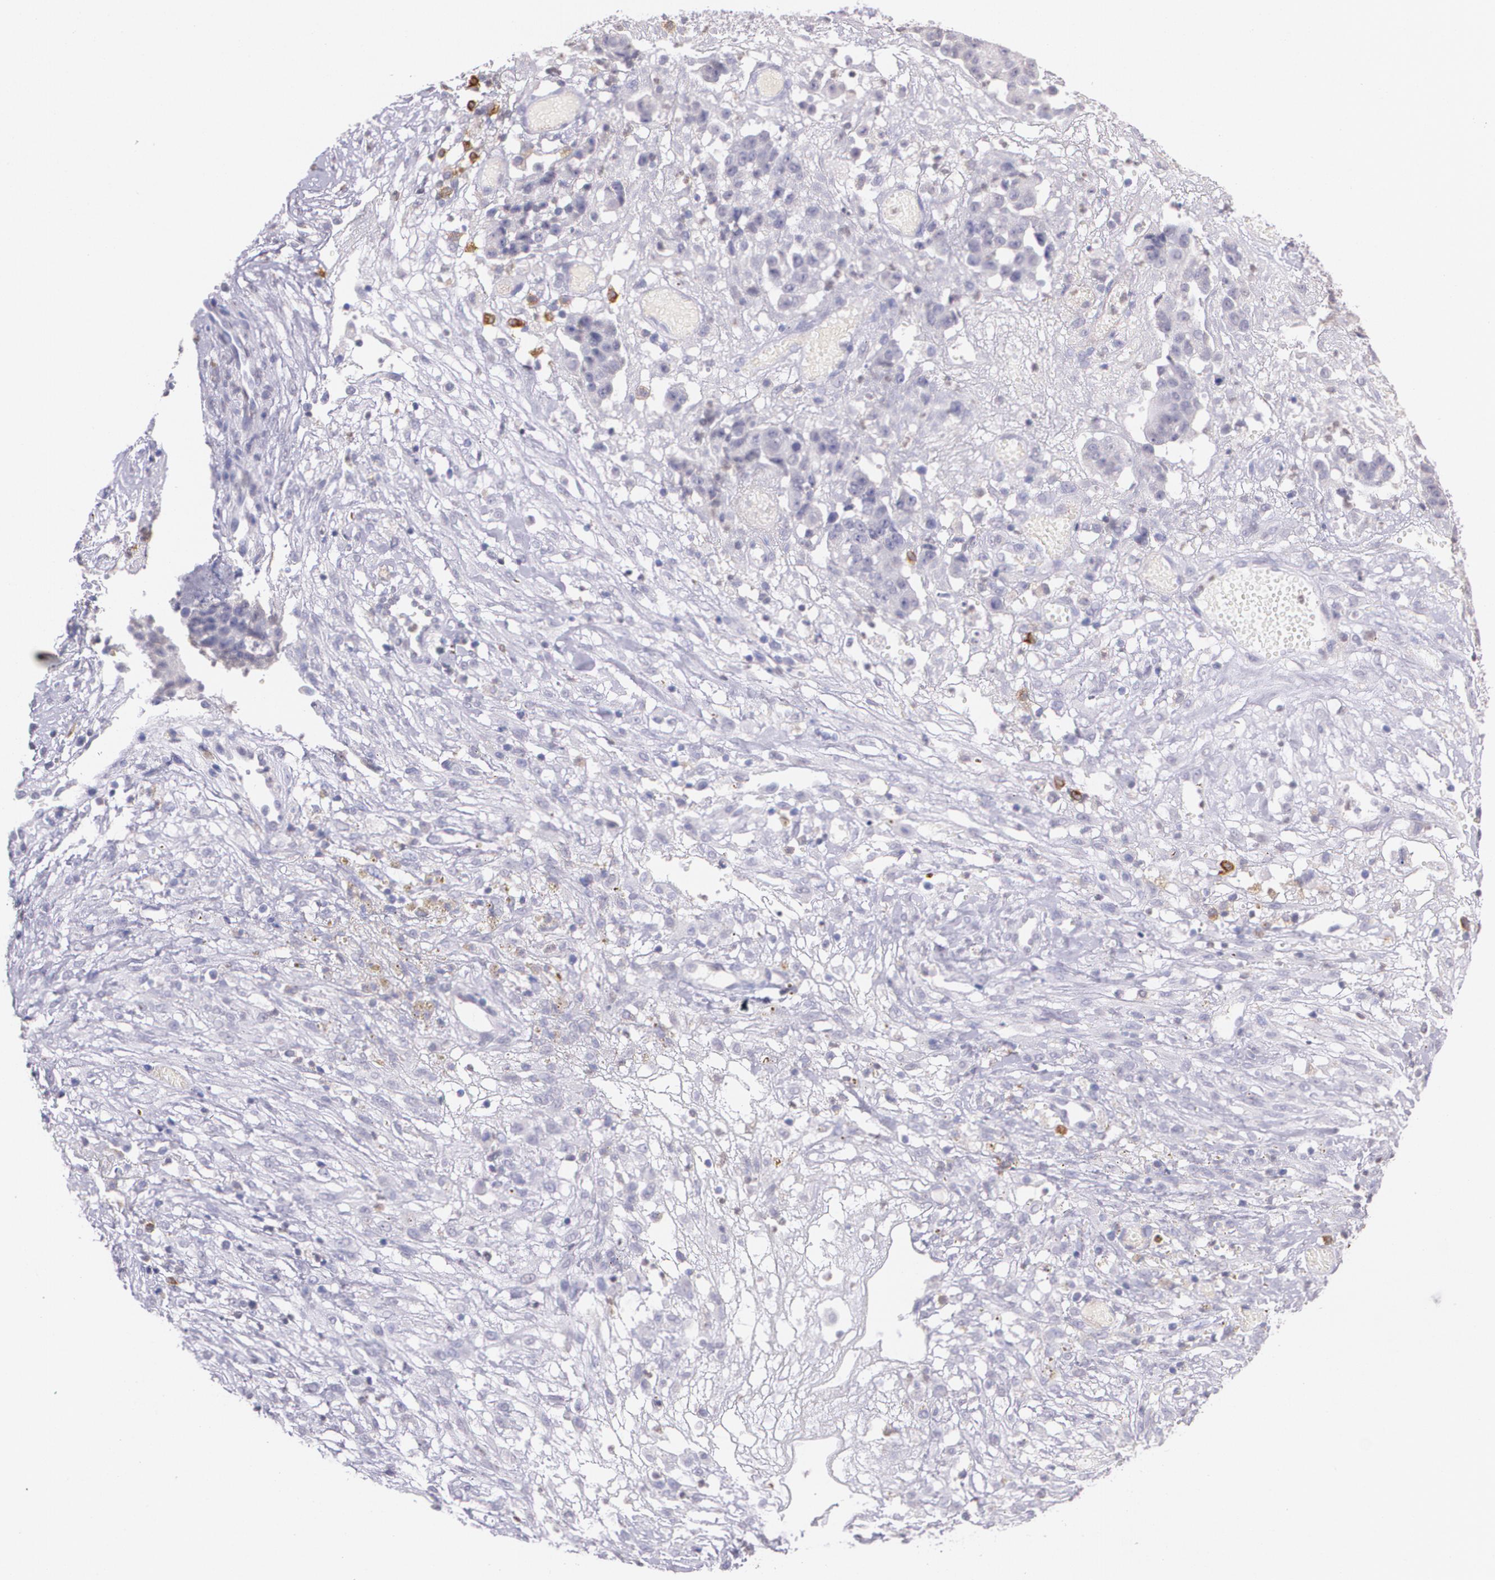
{"staining": {"intensity": "negative", "quantity": "none", "location": "none"}, "tissue": "ovarian cancer", "cell_type": "Tumor cells", "image_type": "cancer", "snomed": [{"axis": "morphology", "description": "Carcinoma, endometroid"}, {"axis": "topography", "description": "Ovary"}], "caption": "The immunohistochemistry micrograph has no significant positivity in tumor cells of ovarian cancer tissue.", "gene": "RTN1", "patient": {"sex": "female", "age": 42}}